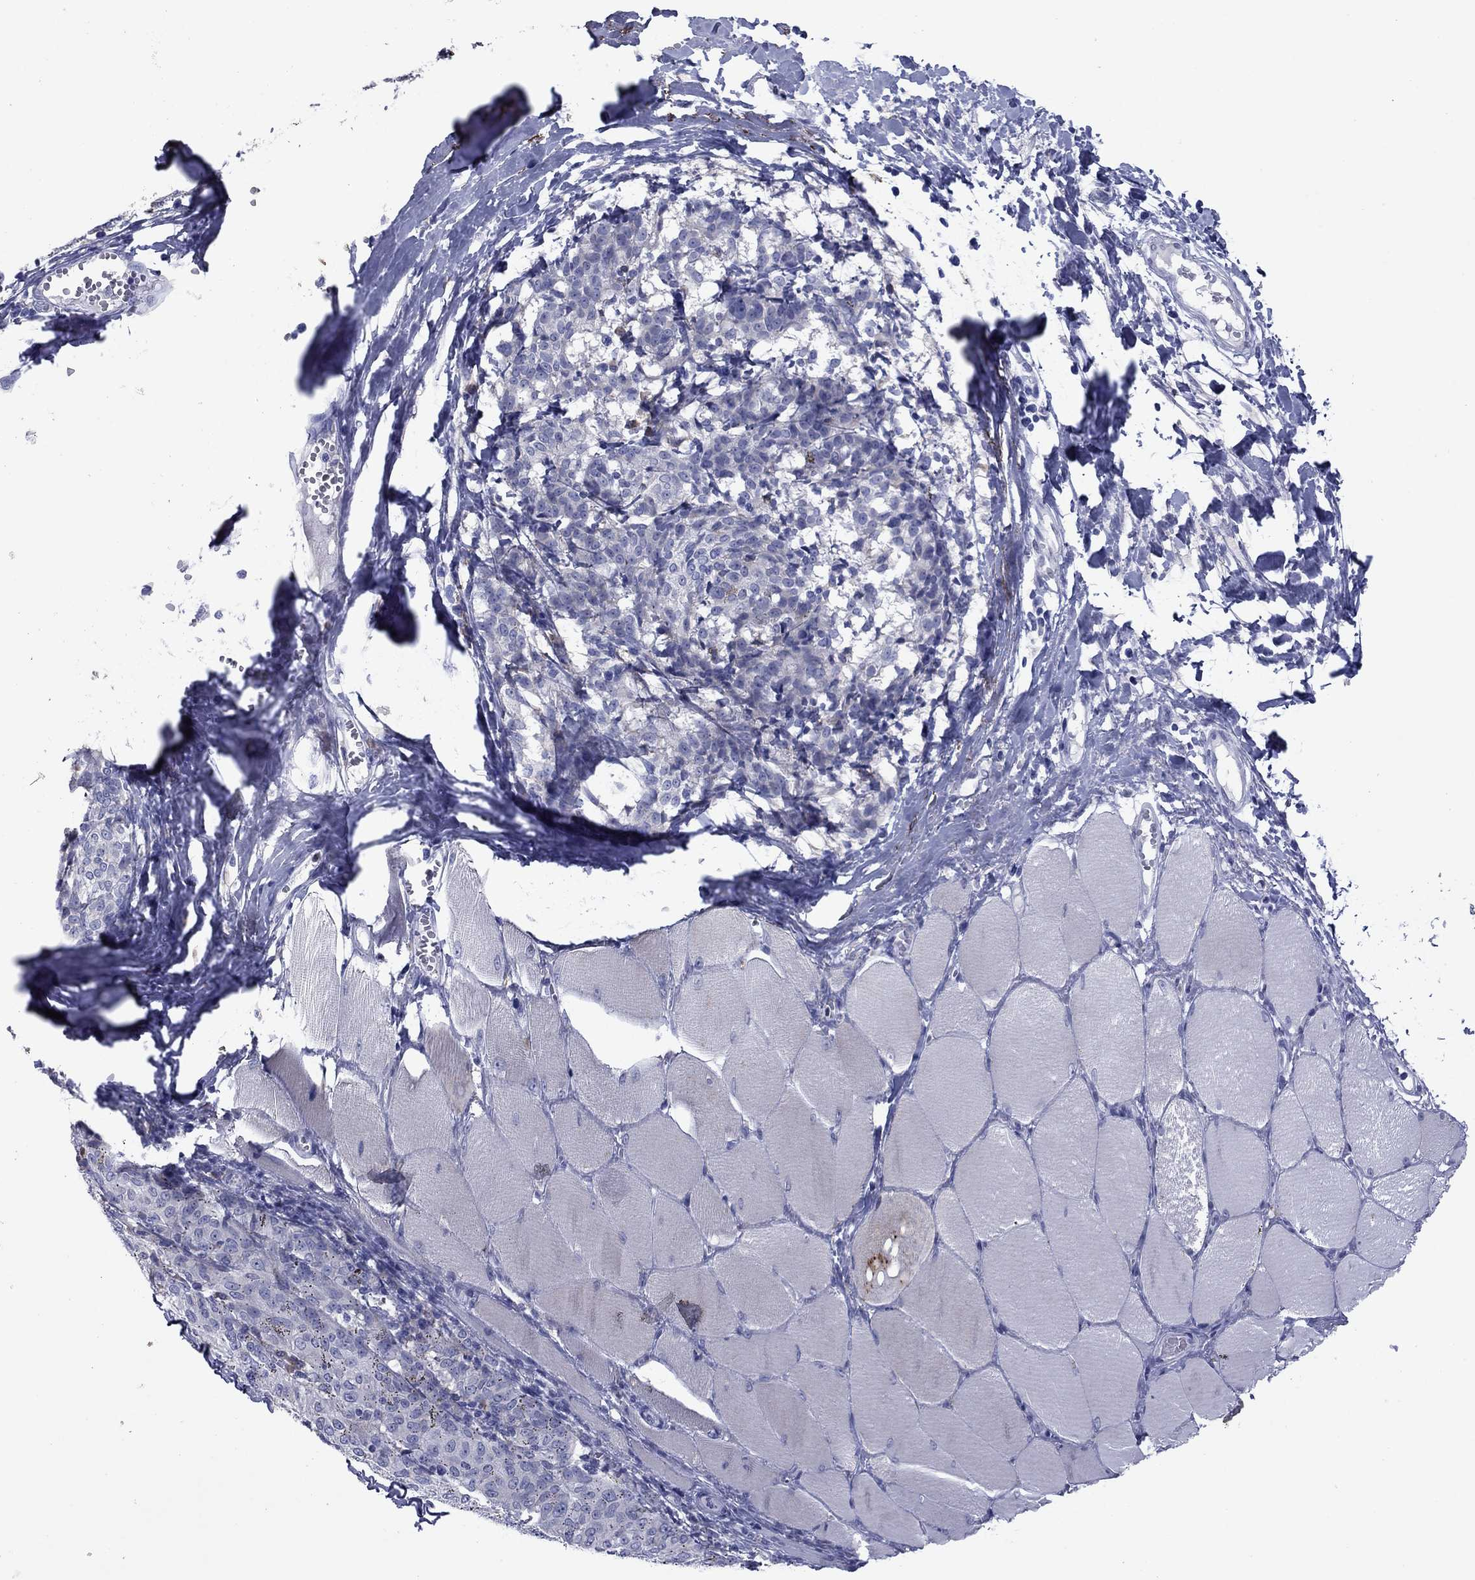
{"staining": {"intensity": "negative", "quantity": "none", "location": "none"}, "tissue": "melanoma", "cell_type": "Tumor cells", "image_type": "cancer", "snomed": [{"axis": "morphology", "description": "Malignant melanoma, NOS"}, {"axis": "topography", "description": "Skin"}], "caption": "High magnification brightfield microscopy of malignant melanoma stained with DAB (brown) and counterstained with hematoxylin (blue): tumor cells show no significant positivity. (DAB IHC, high magnification).", "gene": "TMPRSS11A", "patient": {"sex": "female", "age": 72}}